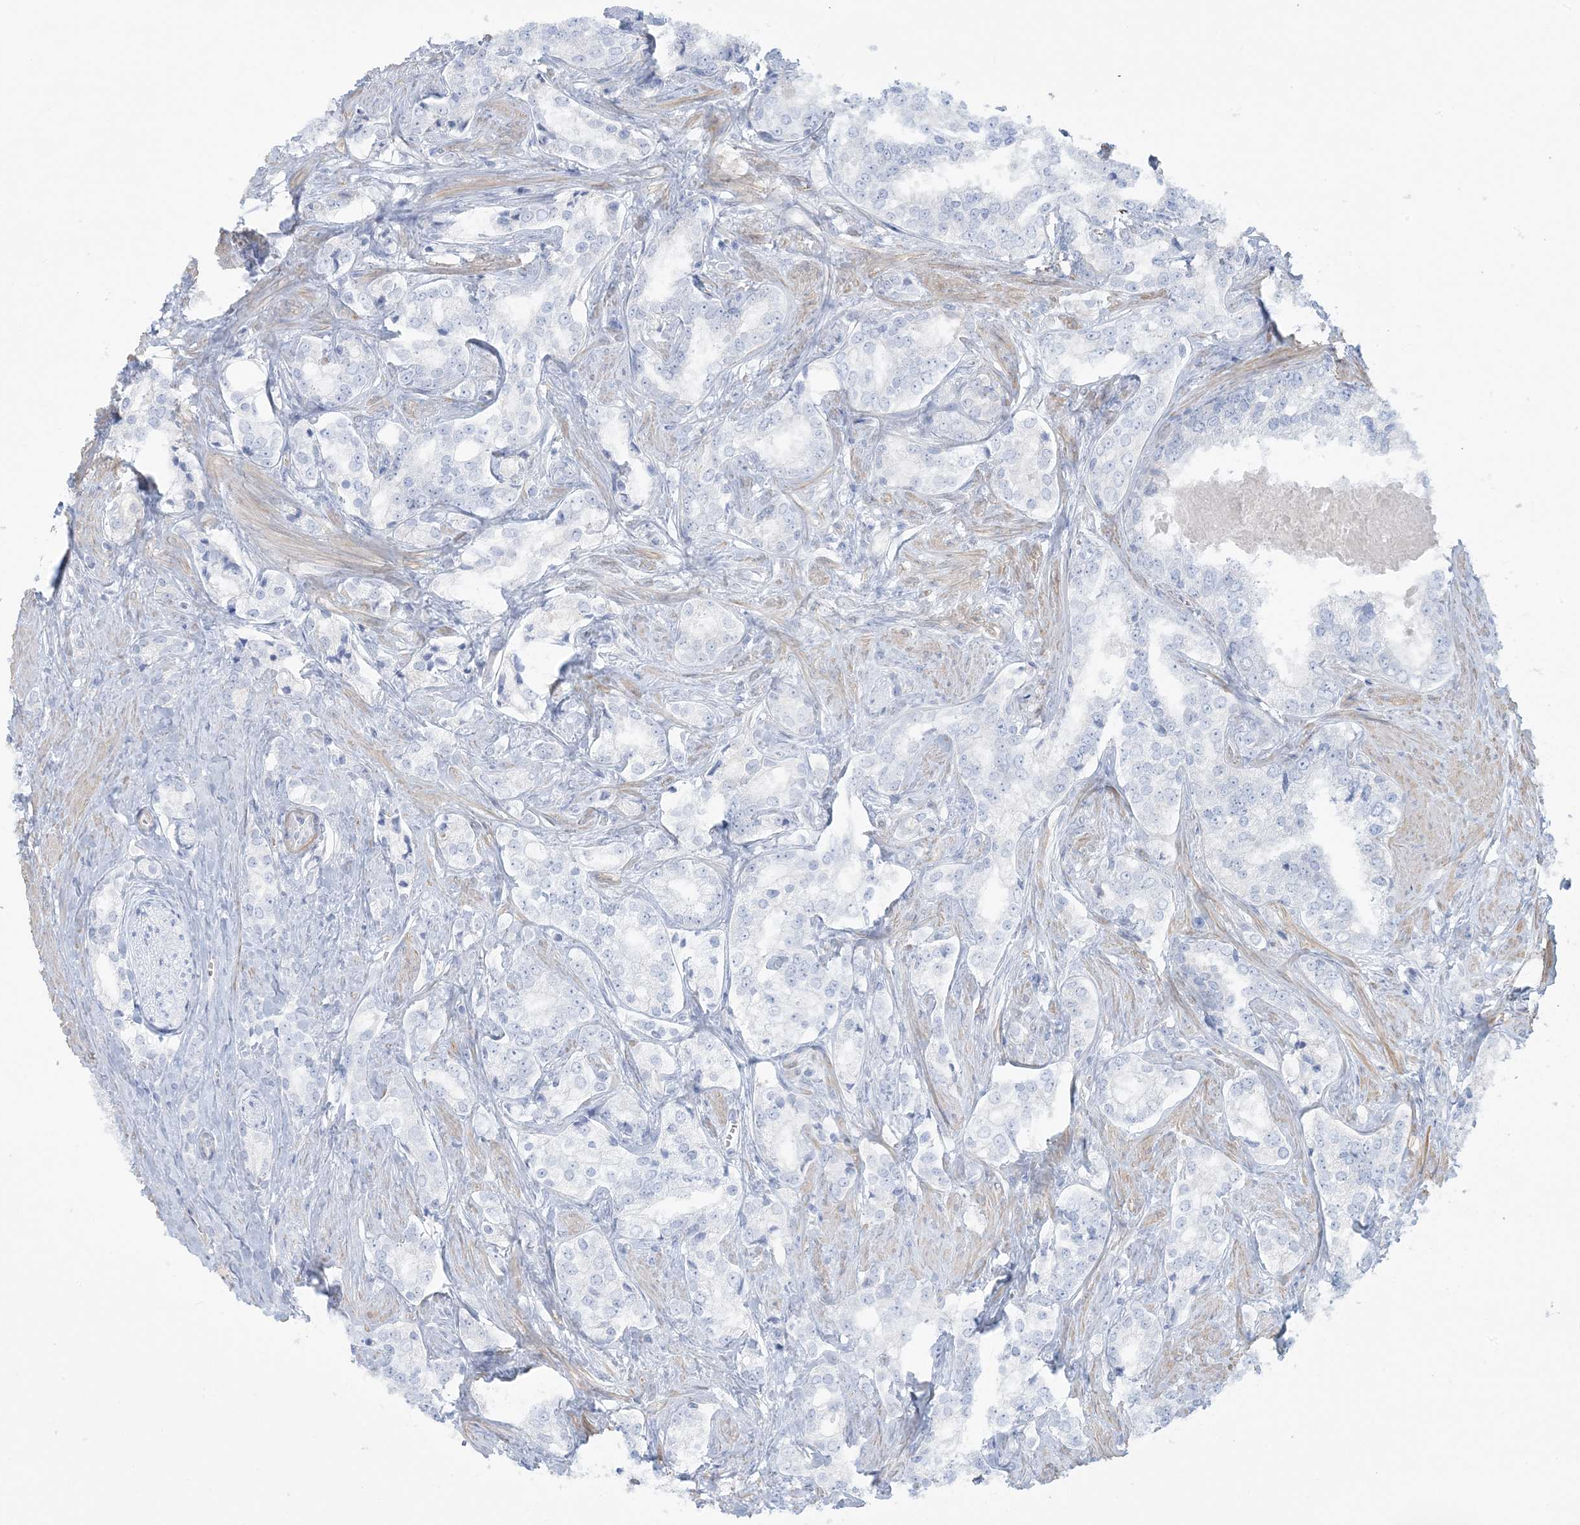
{"staining": {"intensity": "negative", "quantity": "none", "location": "none"}, "tissue": "prostate cancer", "cell_type": "Tumor cells", "image_type": "cancer", "snomed": [{"axis": "morphology", "description": "Adenocarcinoma, High grade"}, {"axis": "topography", "description": "Prostate"}], "caption": "IHC of human prostate cancer exhibits no expression in tumor cells. The staining was performed using DAB to visualize the protein expression in brown, while the nuclei were stained in blue with hematoxylin (Magnification: 20x).", "gene": "AGXT", "patient": {"sex": "male", "age": 66}}